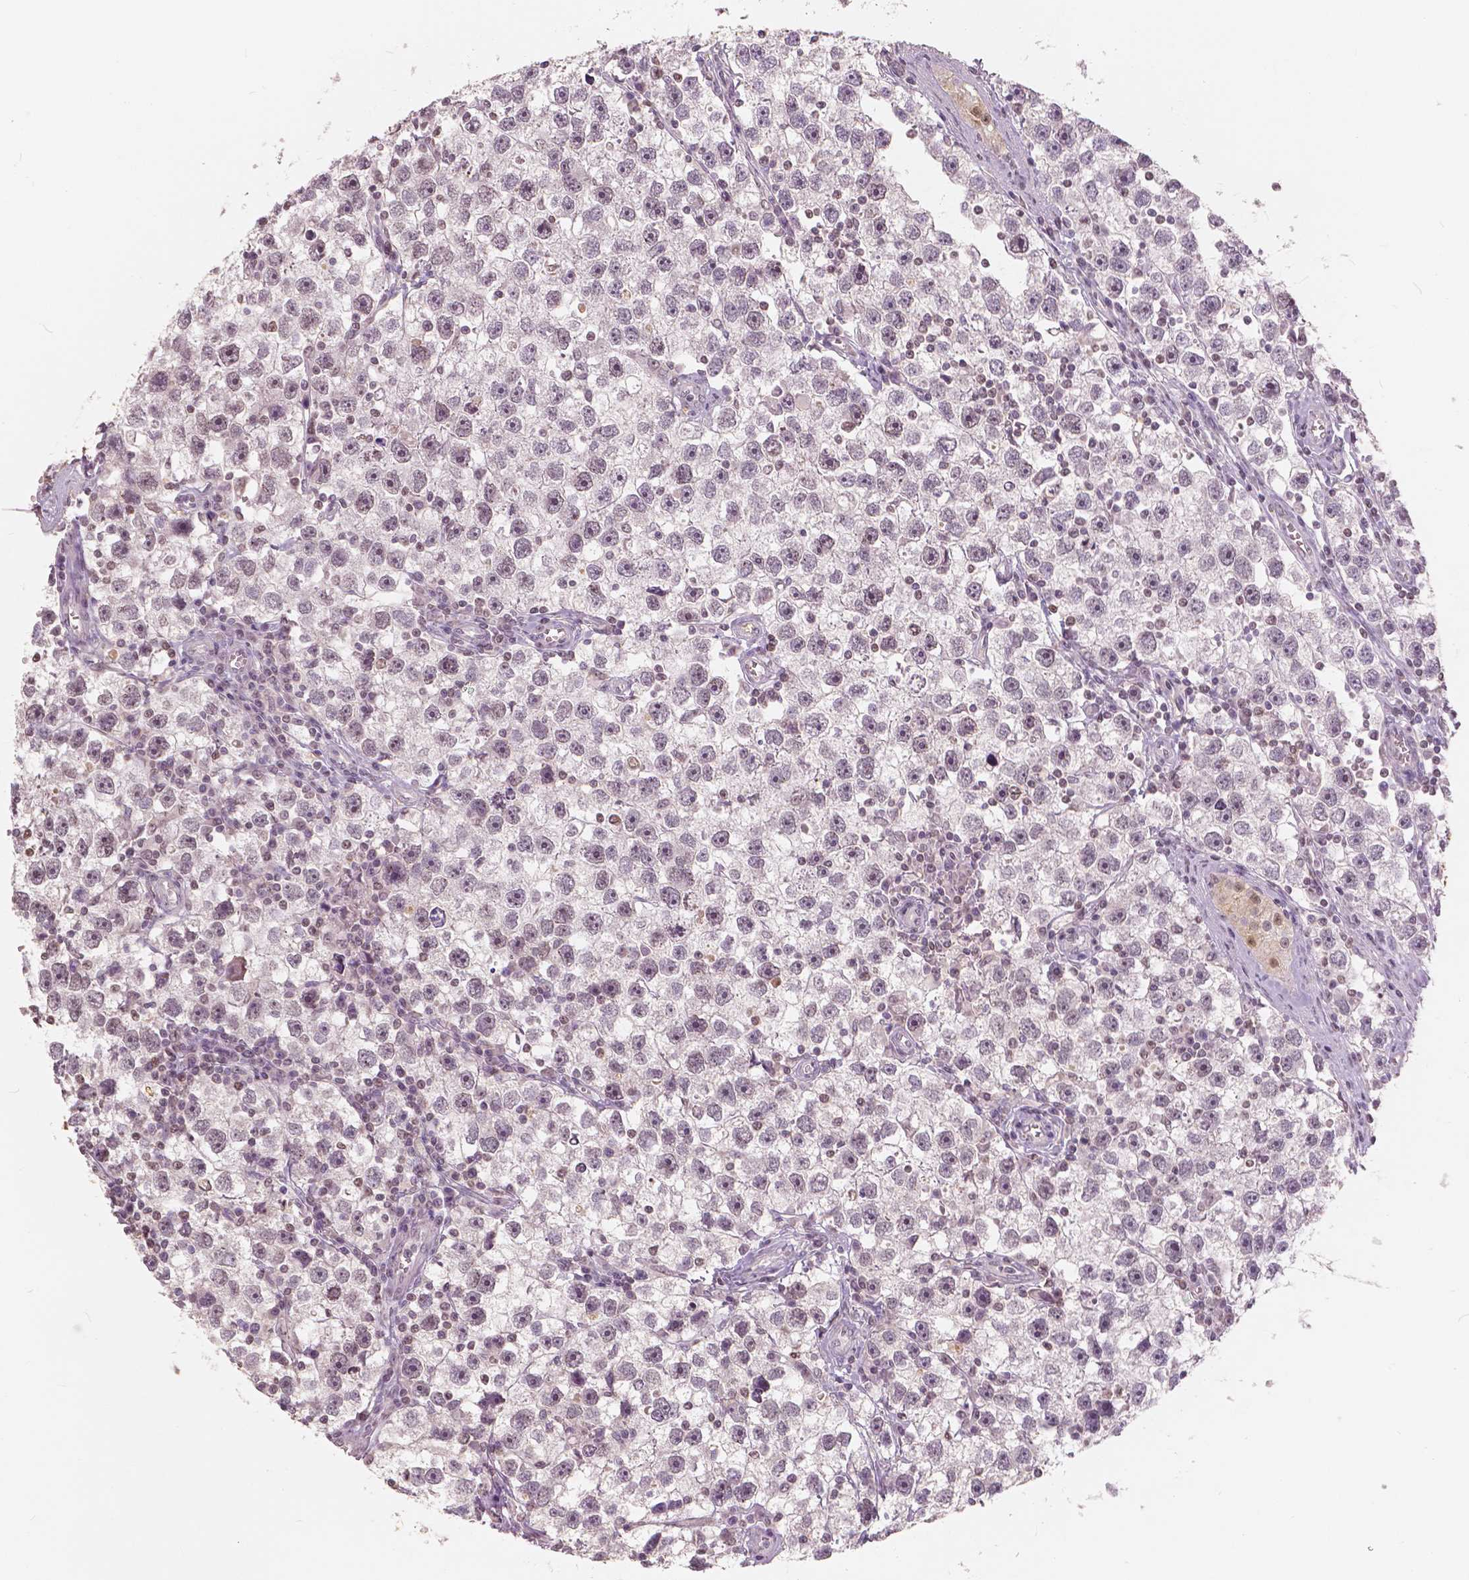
{"staining": {"intensity": "weak", "quantity": "<25%", "location": "nuclear"}, "tissue": "testis cancer", "cell_type": "Tumor cells", "image_type": "cancer", "snomed": [{"axis": "morphology", "description": "Seminoma, NOS"}, {"axis": "topography", "description": "Testis"}], "caption": "A histopathology image of human testis cancer (seminoma) is negative for staining in tumor cells.", "gene": "SAT2", "patient": {"sex": "male", "age": 30}}